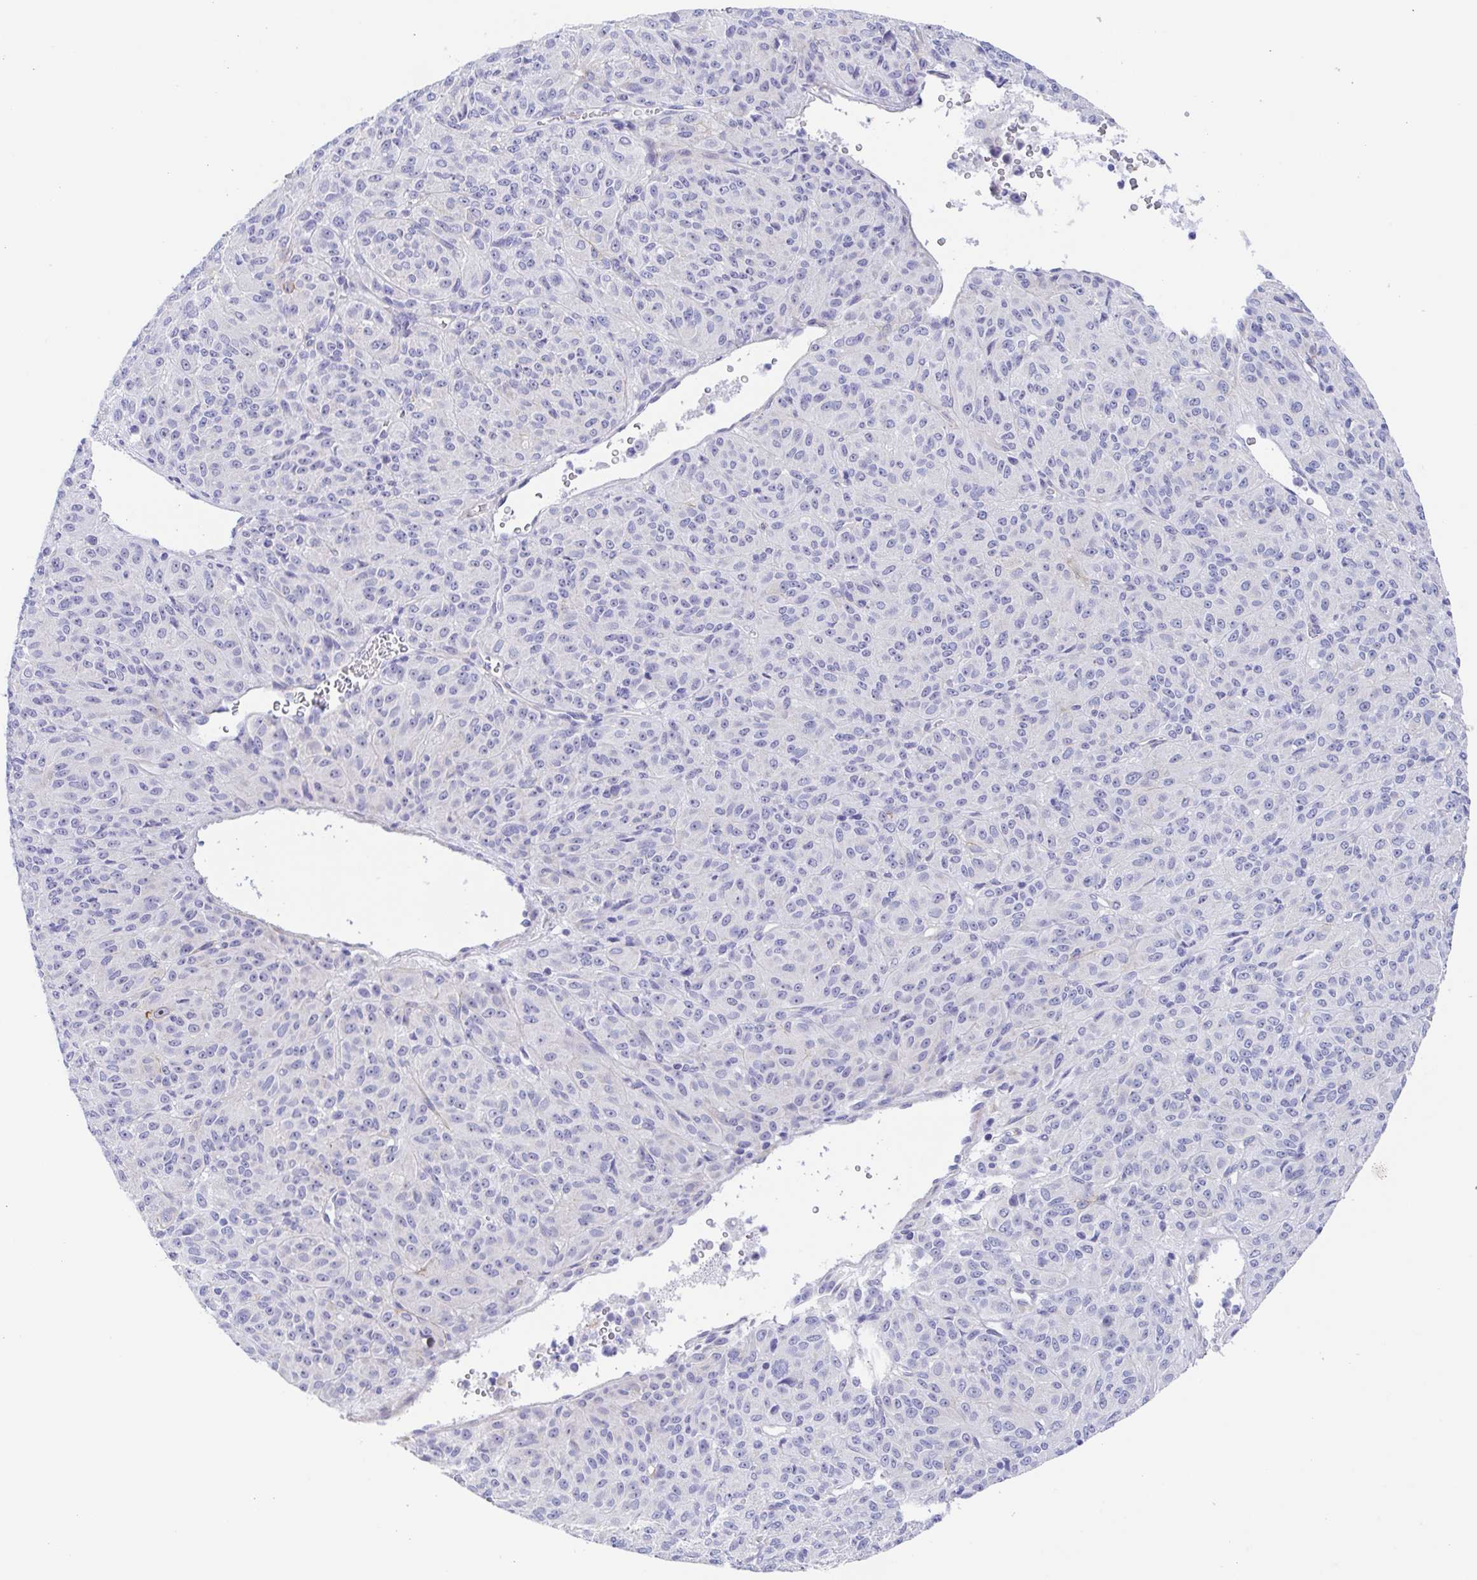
{"staining": {"intensity": "negative", "quantity": "none", "location": "none"}, "tissue": "melanoma", "cell_type": "Tumor cells", "image_type": "cancer", "snomed": [{"axis": "morphology", "description": "Malignant melanoma, Metastatic site"}, {"axis": "topography", "description": "Brain"}], "caption": "Tumor cells show no significant positivity in melanoma.", "gene": "MUCL3", "patient": {"sex": "female", "age": 56}}